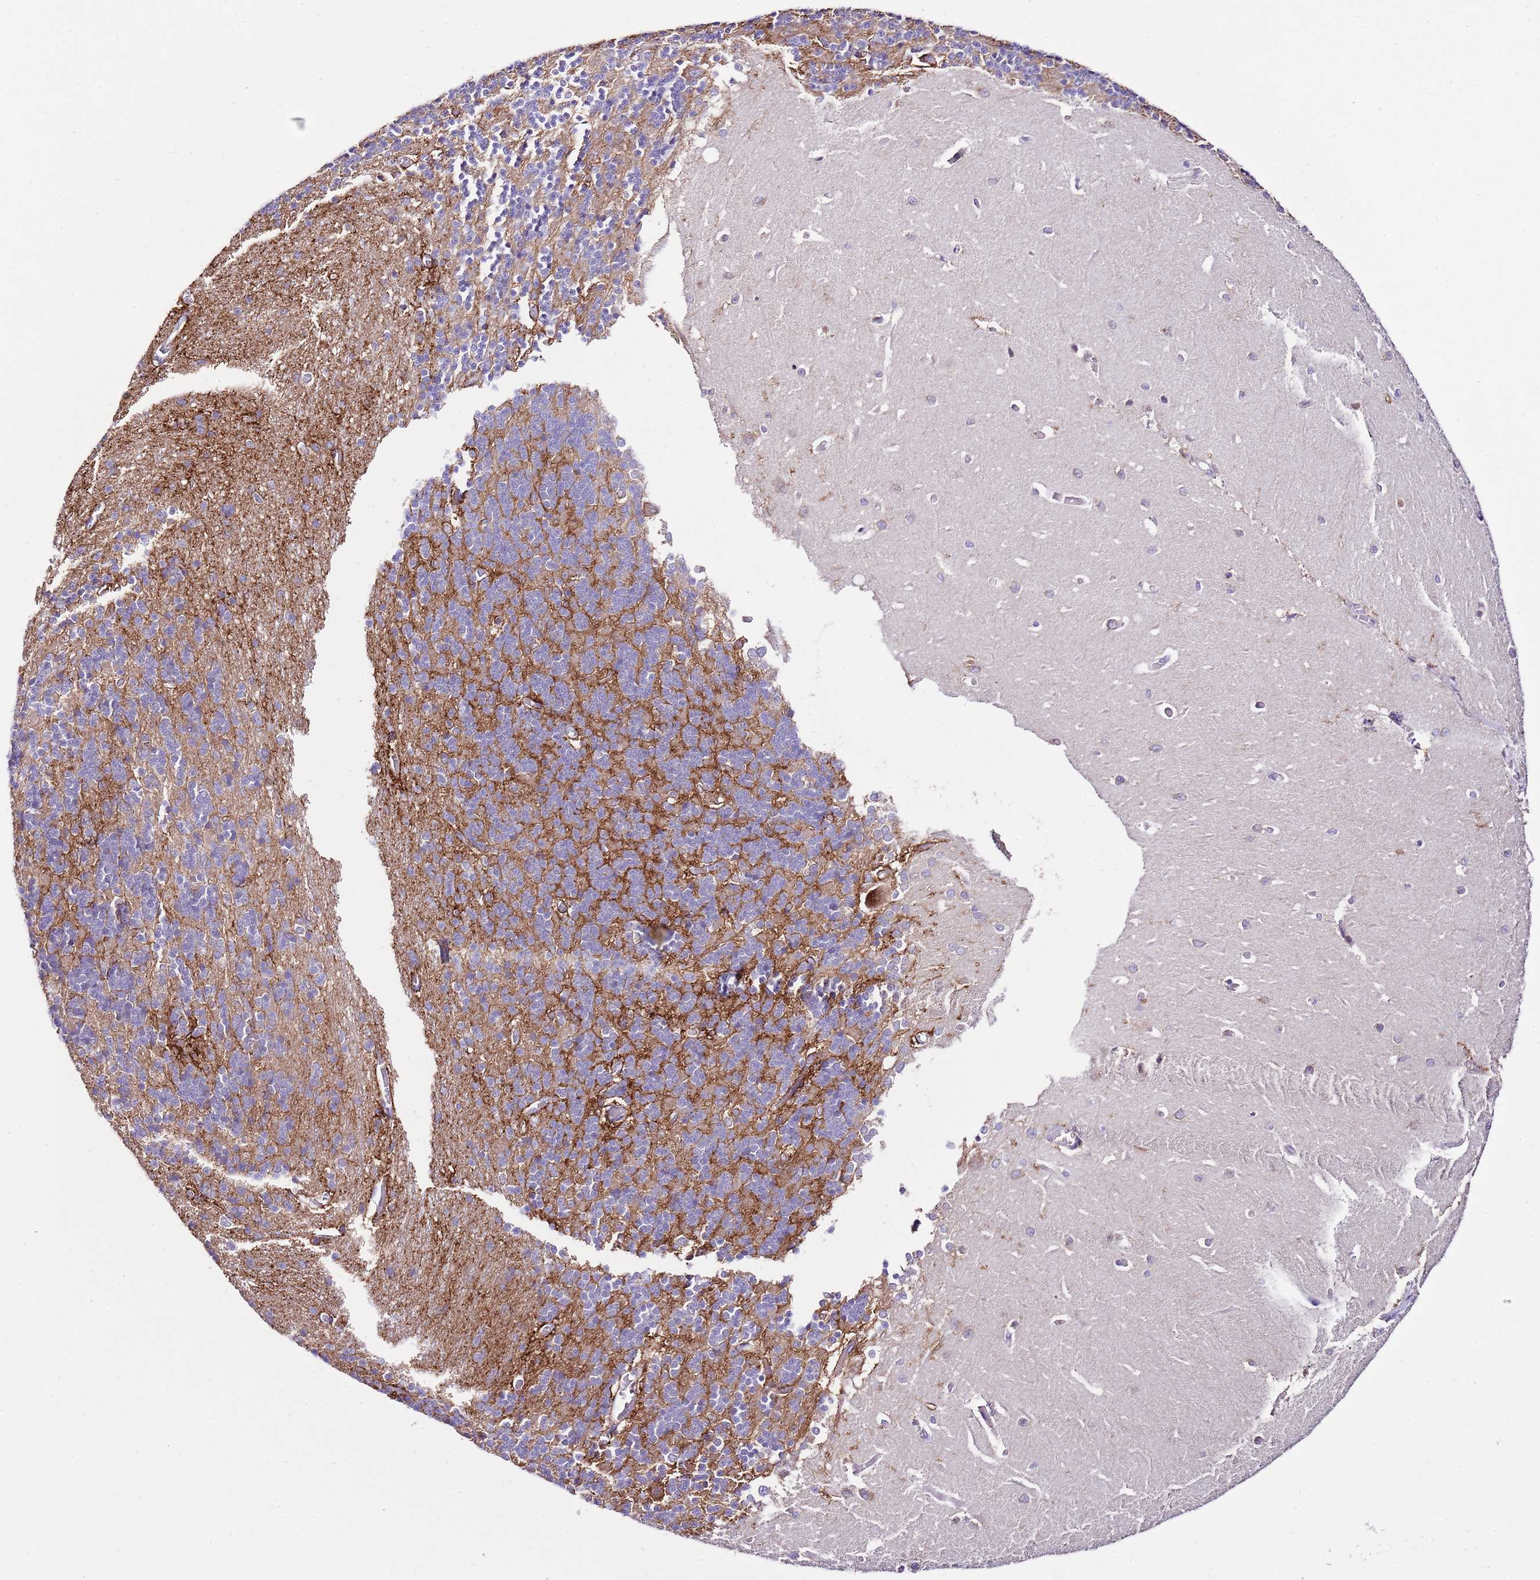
{"staining": {"intensity": "moderate", "quantity": "<25%", "location": "cytoplasmic/membranous"}, "tissue": "cerebellum", "cell_type": "Cells in granular layer", "image_type": "normal", "snomed": [{"axis": "morphology", "description": "Normal tissue, NOS"}, {"axis": "topography", "description": "Cerebellum"}], "caption": "Immunohistochemical staining of normal cerebellum reveals <25% levels of moderate cytoplasmic/membranous protein staining in about <25% of cells in granular layer. The staining was performed using DAB to visualize the protein expression in brown, while the nuclei were stained in blue with hematoxylin (Magnification: 20x).", "gene": "RPS10", "patient": {"sex": "male", "age": 37}}